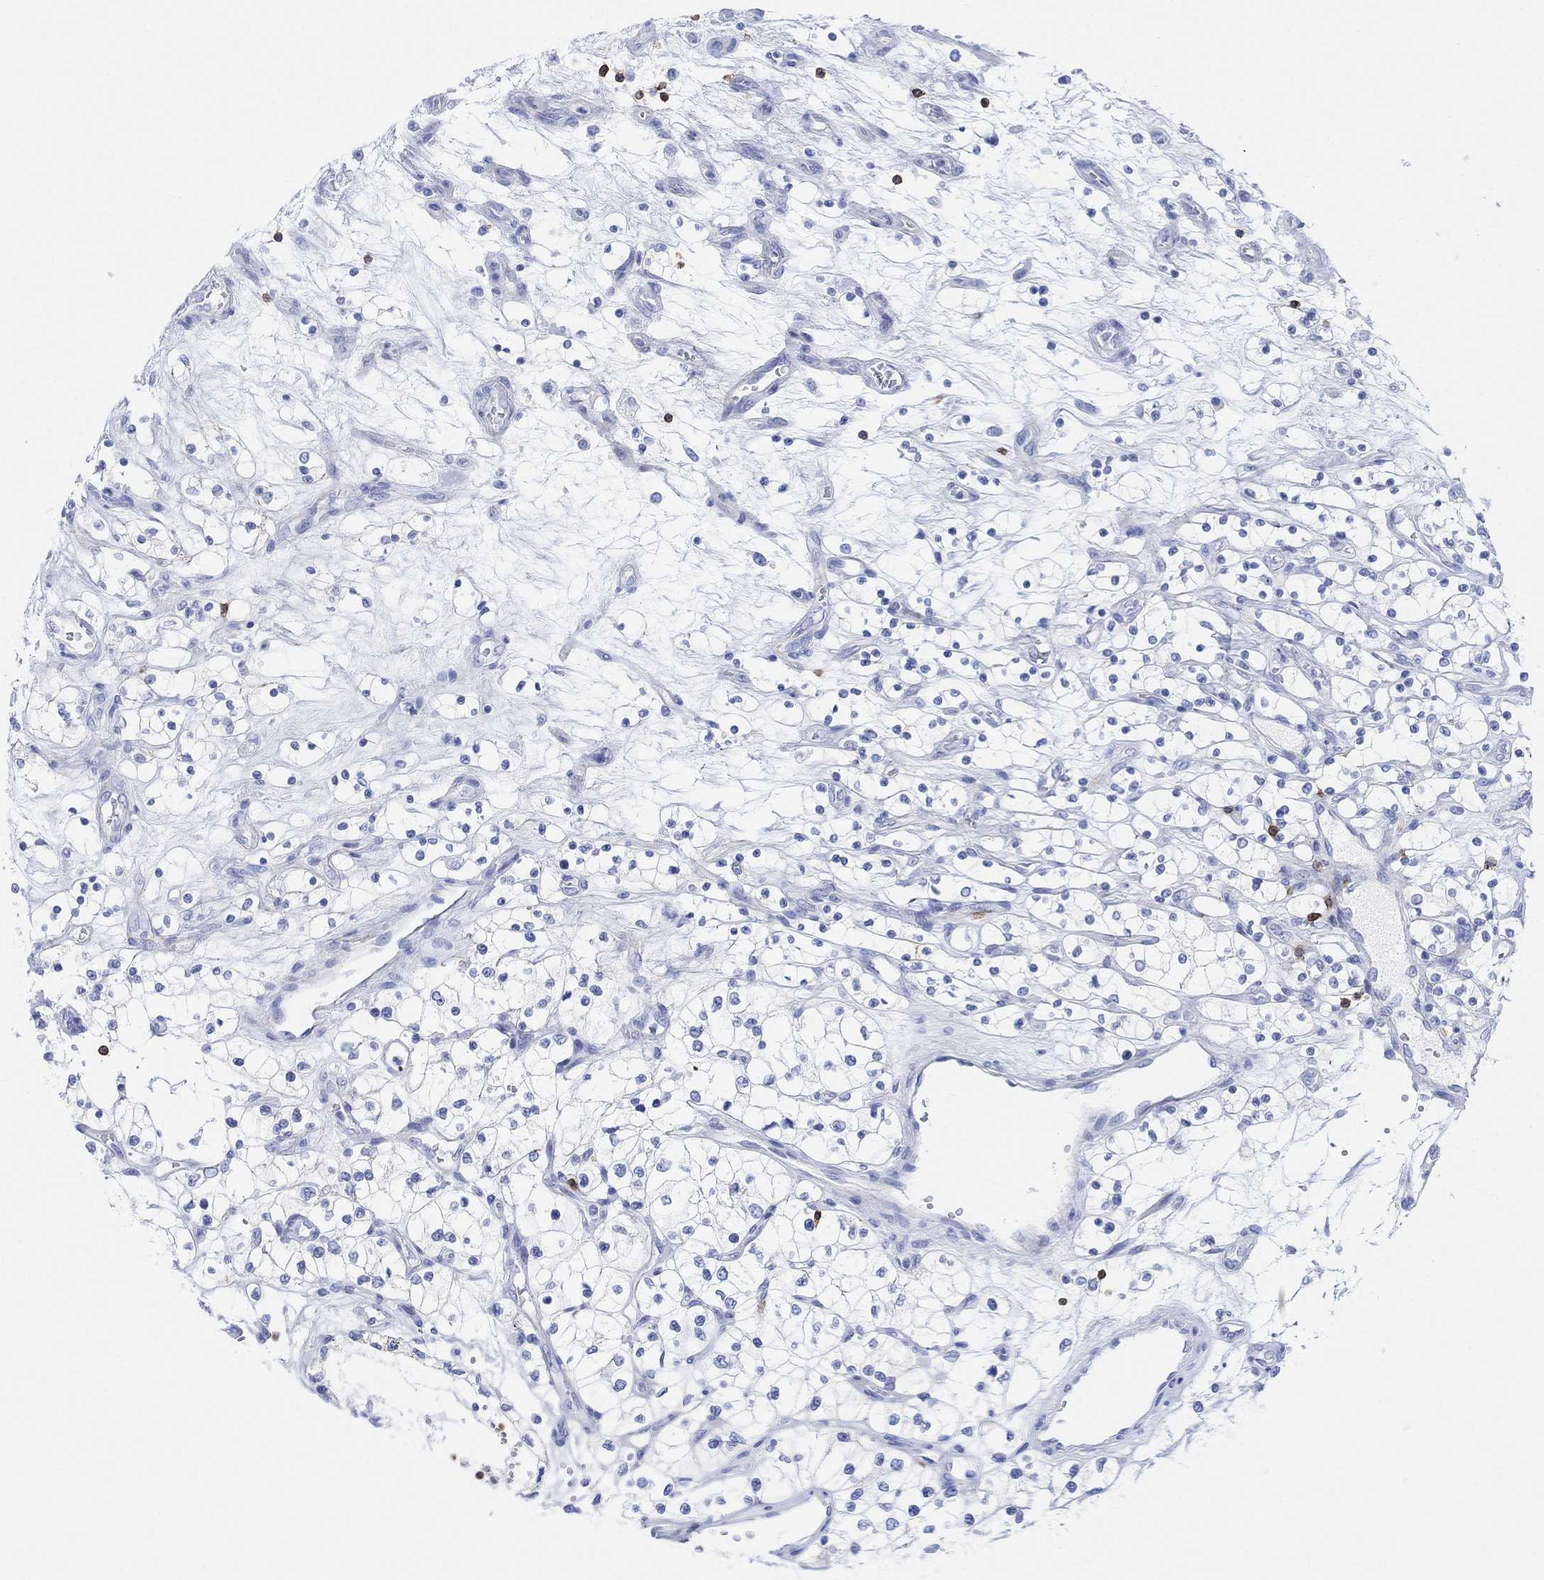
{"staining": {"intensity": "negative", "quantity": "none", "location": "none"}, "tissue": "renal cancer", "cell_type": "Tumor cells", "image_type": "cancer", "snomed": [{"axis": "morphology", "description": "Adenocarcinoma, NOS"}, {"axis": "topography", "description": "Kidney"}], "caption": "This is an immunohistochemistry image of human renal cancer (adenocarcinoma). There is no positivity in tumor cells.", "gene": "GPR65", "patient": {"sex": "female", "age": 69}}